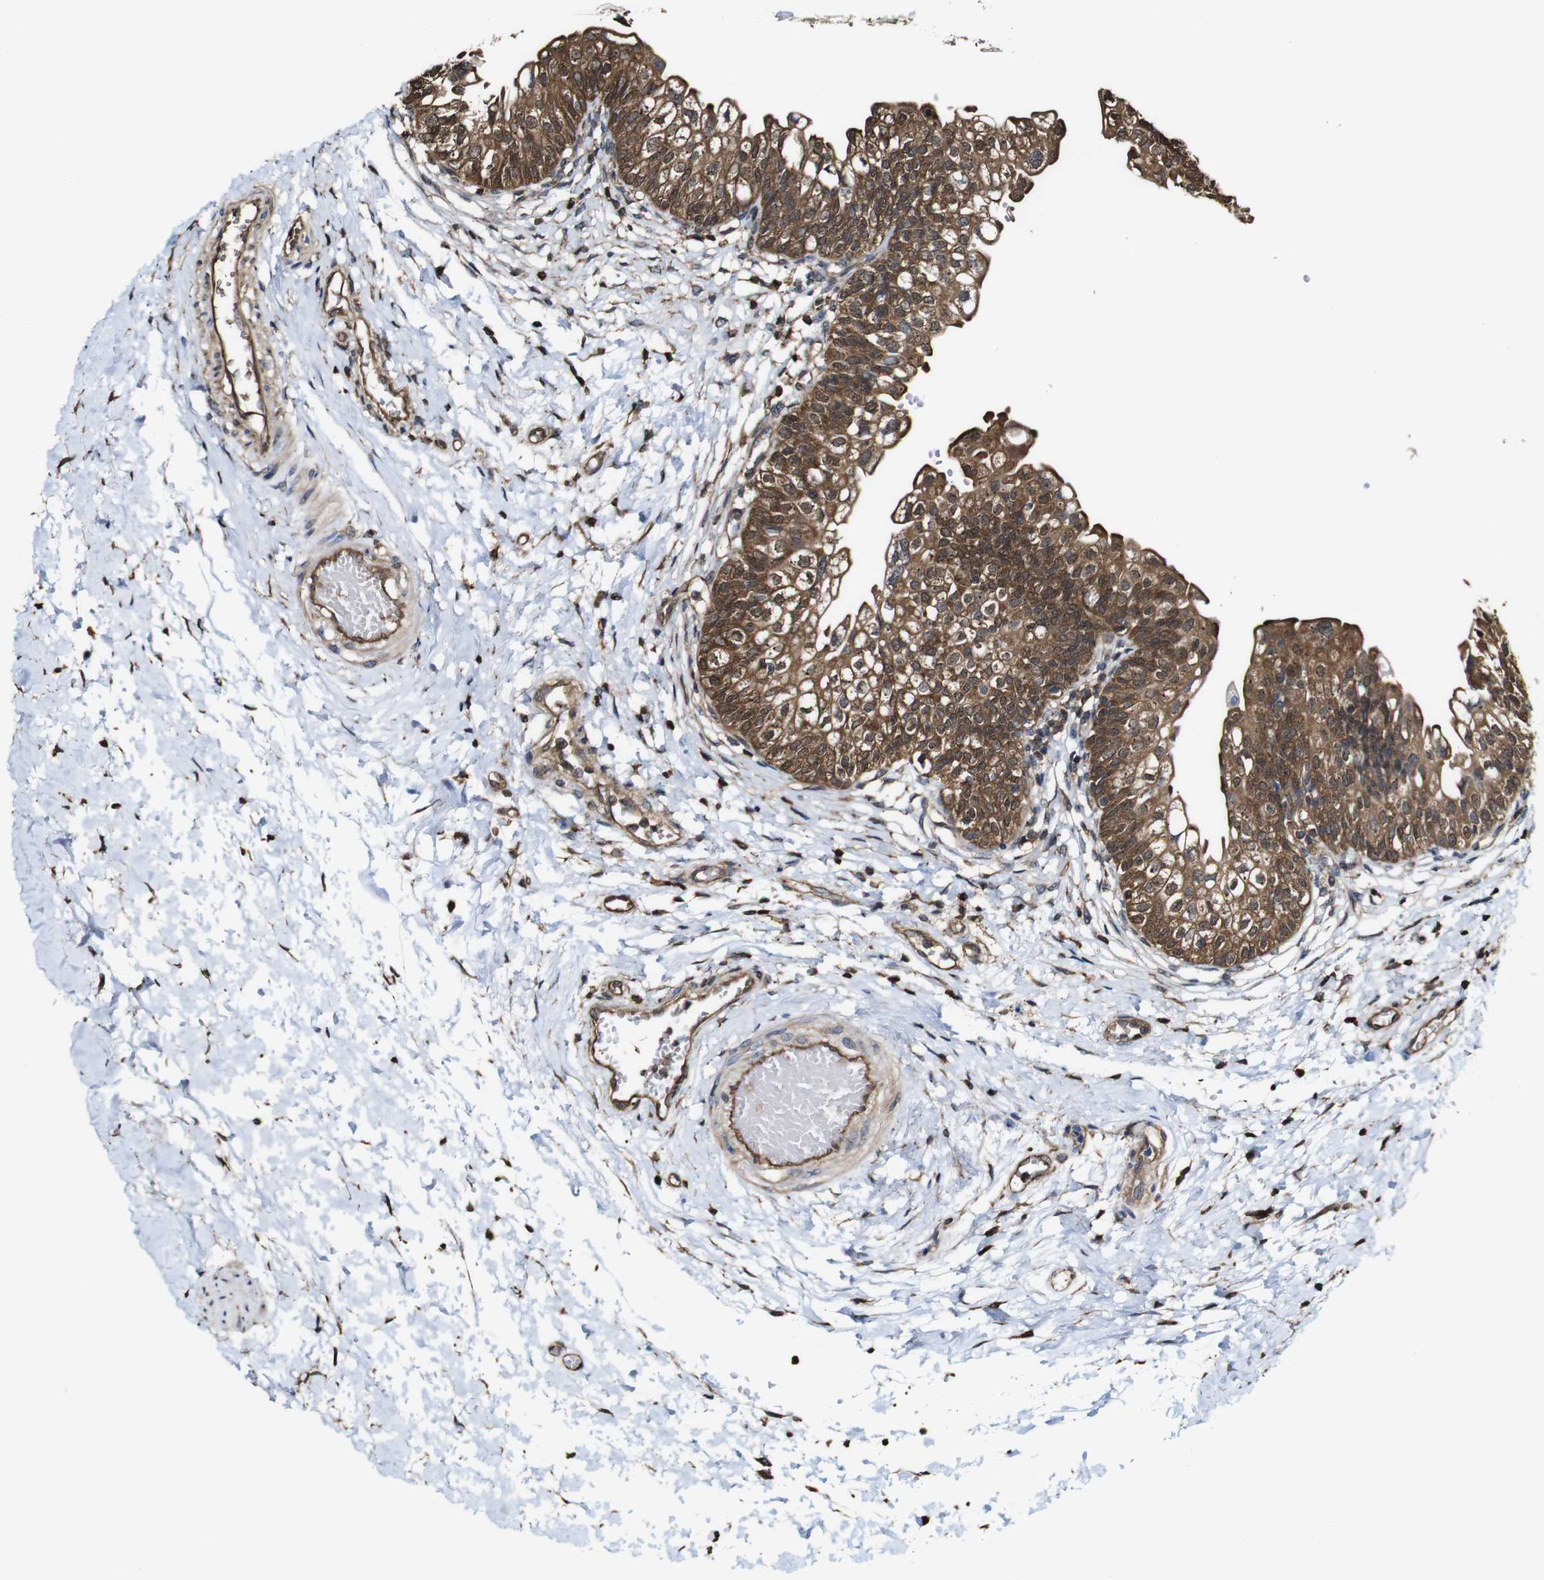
{"staining": {"intensity": "moderate", "quantity": ">75%", "location": "cytoplasmic/membranous"}, "tissue": "urinary bladder", "cell_type": "Urothelial cells", "image_type": "normal", "snomed": [{"axis": "morphology", "description": "Normal tissue, NOS"}, {"axis": "topography", "description": "Urinary bladder"}], "caption": "Unremarkable urinary bladder was stained to show a protein in brown. There is medium levels of moderate cytoplasmic/membranous expression in about >75% of urothelial cells.", "gene": "PTPRR", "patient": {"sex": "male", "age": 55}}